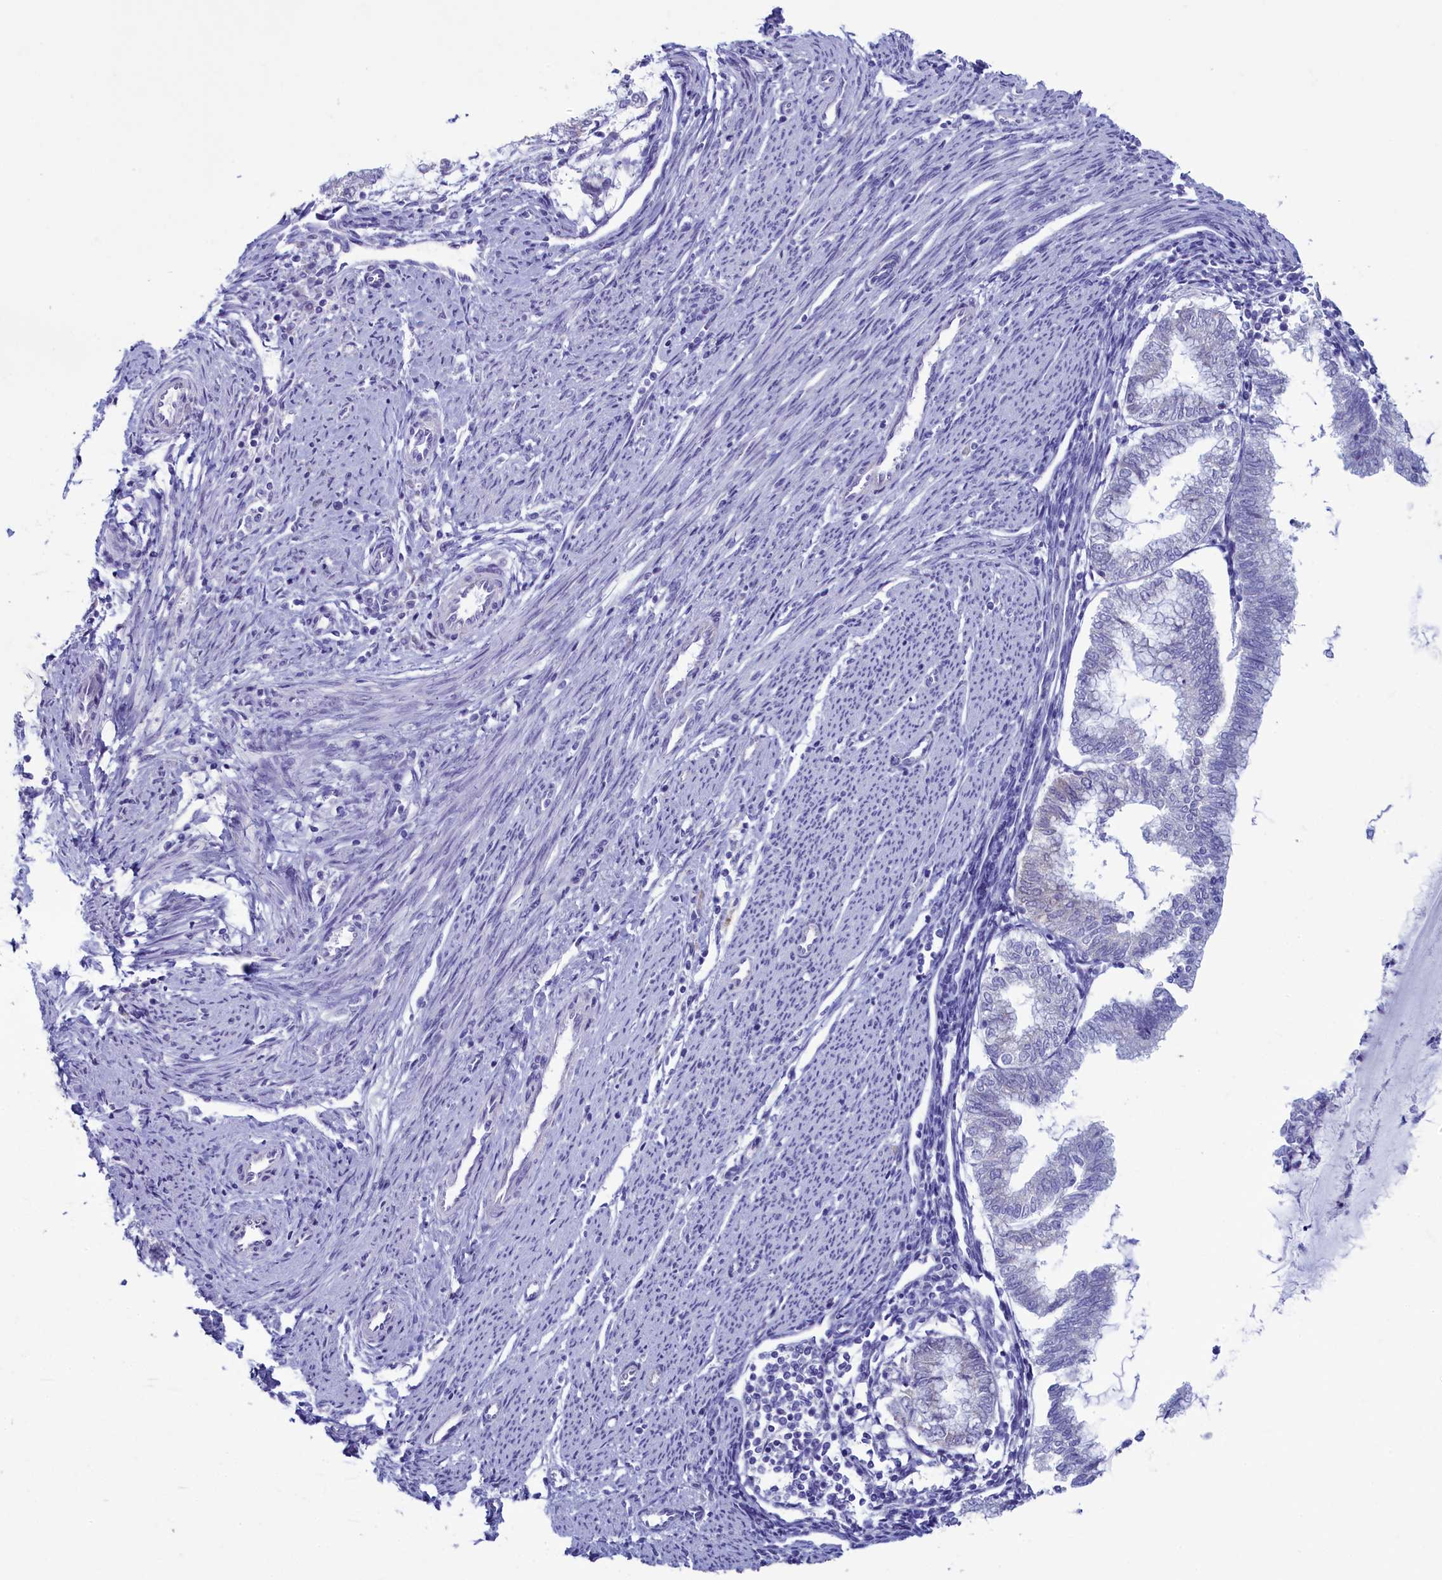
{"staining": {"intensity": "negative", "quantity": "none", "location": "none"}, "tissue": "endometrial cancer", "cell_type": "Tumor cells", "image_type": "cancer", "snomed": [{"axis": "morphology", "description": "Adenocarcinoma, NOS"}, {"axis": "topography", "description": "Endometrium"}], "caption": "Tumor cells are negative for brown protein staining in adenocarcinoma (endometrial).", "gene": "SKA3", "patient": {"sex": "female", "age": 79}}